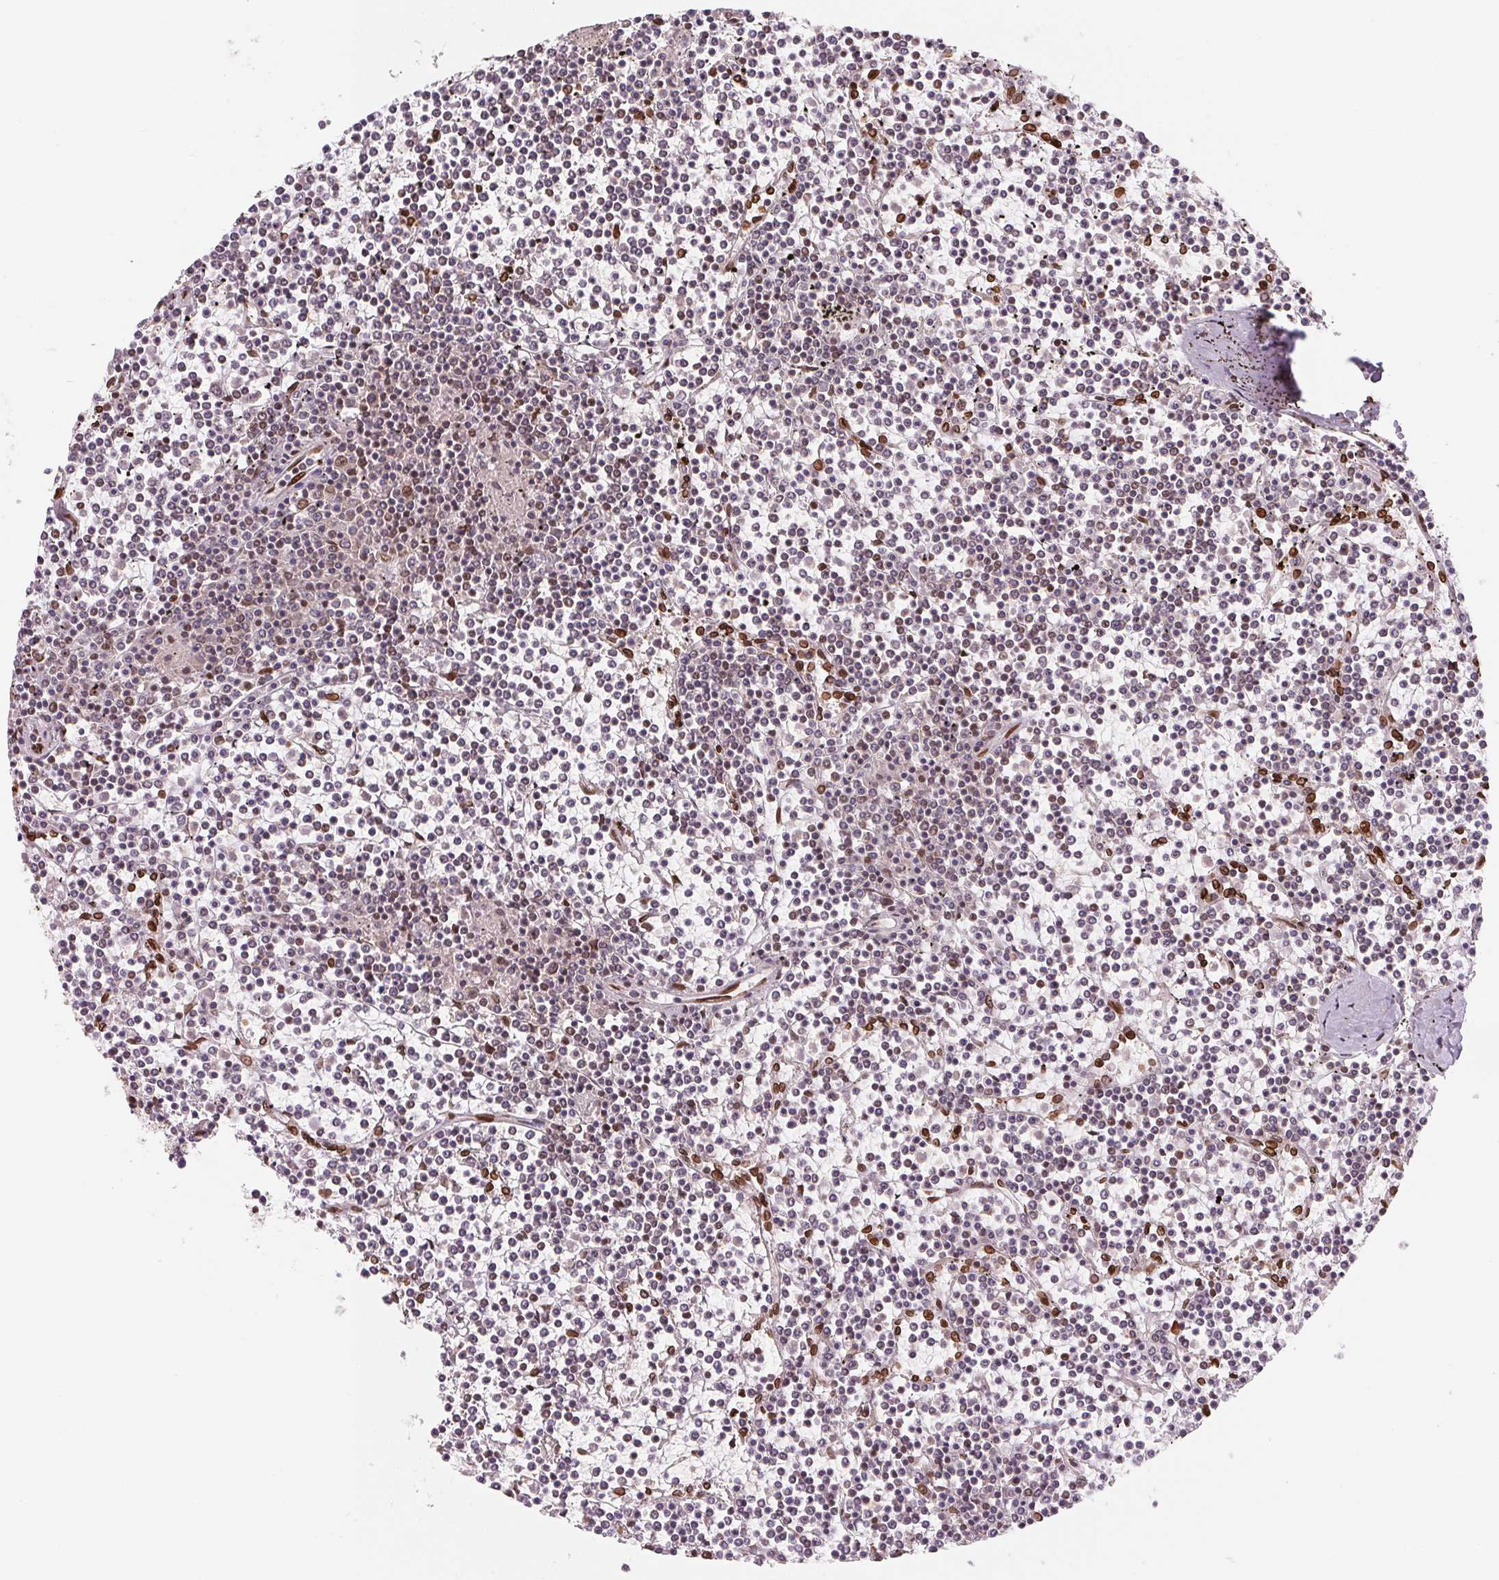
{"staining": {"intensity": "negative", "quantity": "none", "location": "none"}, "tissue": "lymphoma", "cell_type": "Tumor cells", "image_type": "cancer", "snomed": [{"axis": "morphology", "description": "Malignant lymphoma, non-Hodgkin's type, Low grade"}, {"axis": "topography", "description": "Spleen"}], "caption": "DAB immunohistochemical staining of malignant lymphoma, non-Hodgkin's type (low-grade) demonstrates no significant staining in tumor cells.", "gene": "SAP30BP", "patient": {"sex": "female", "age": 19}}